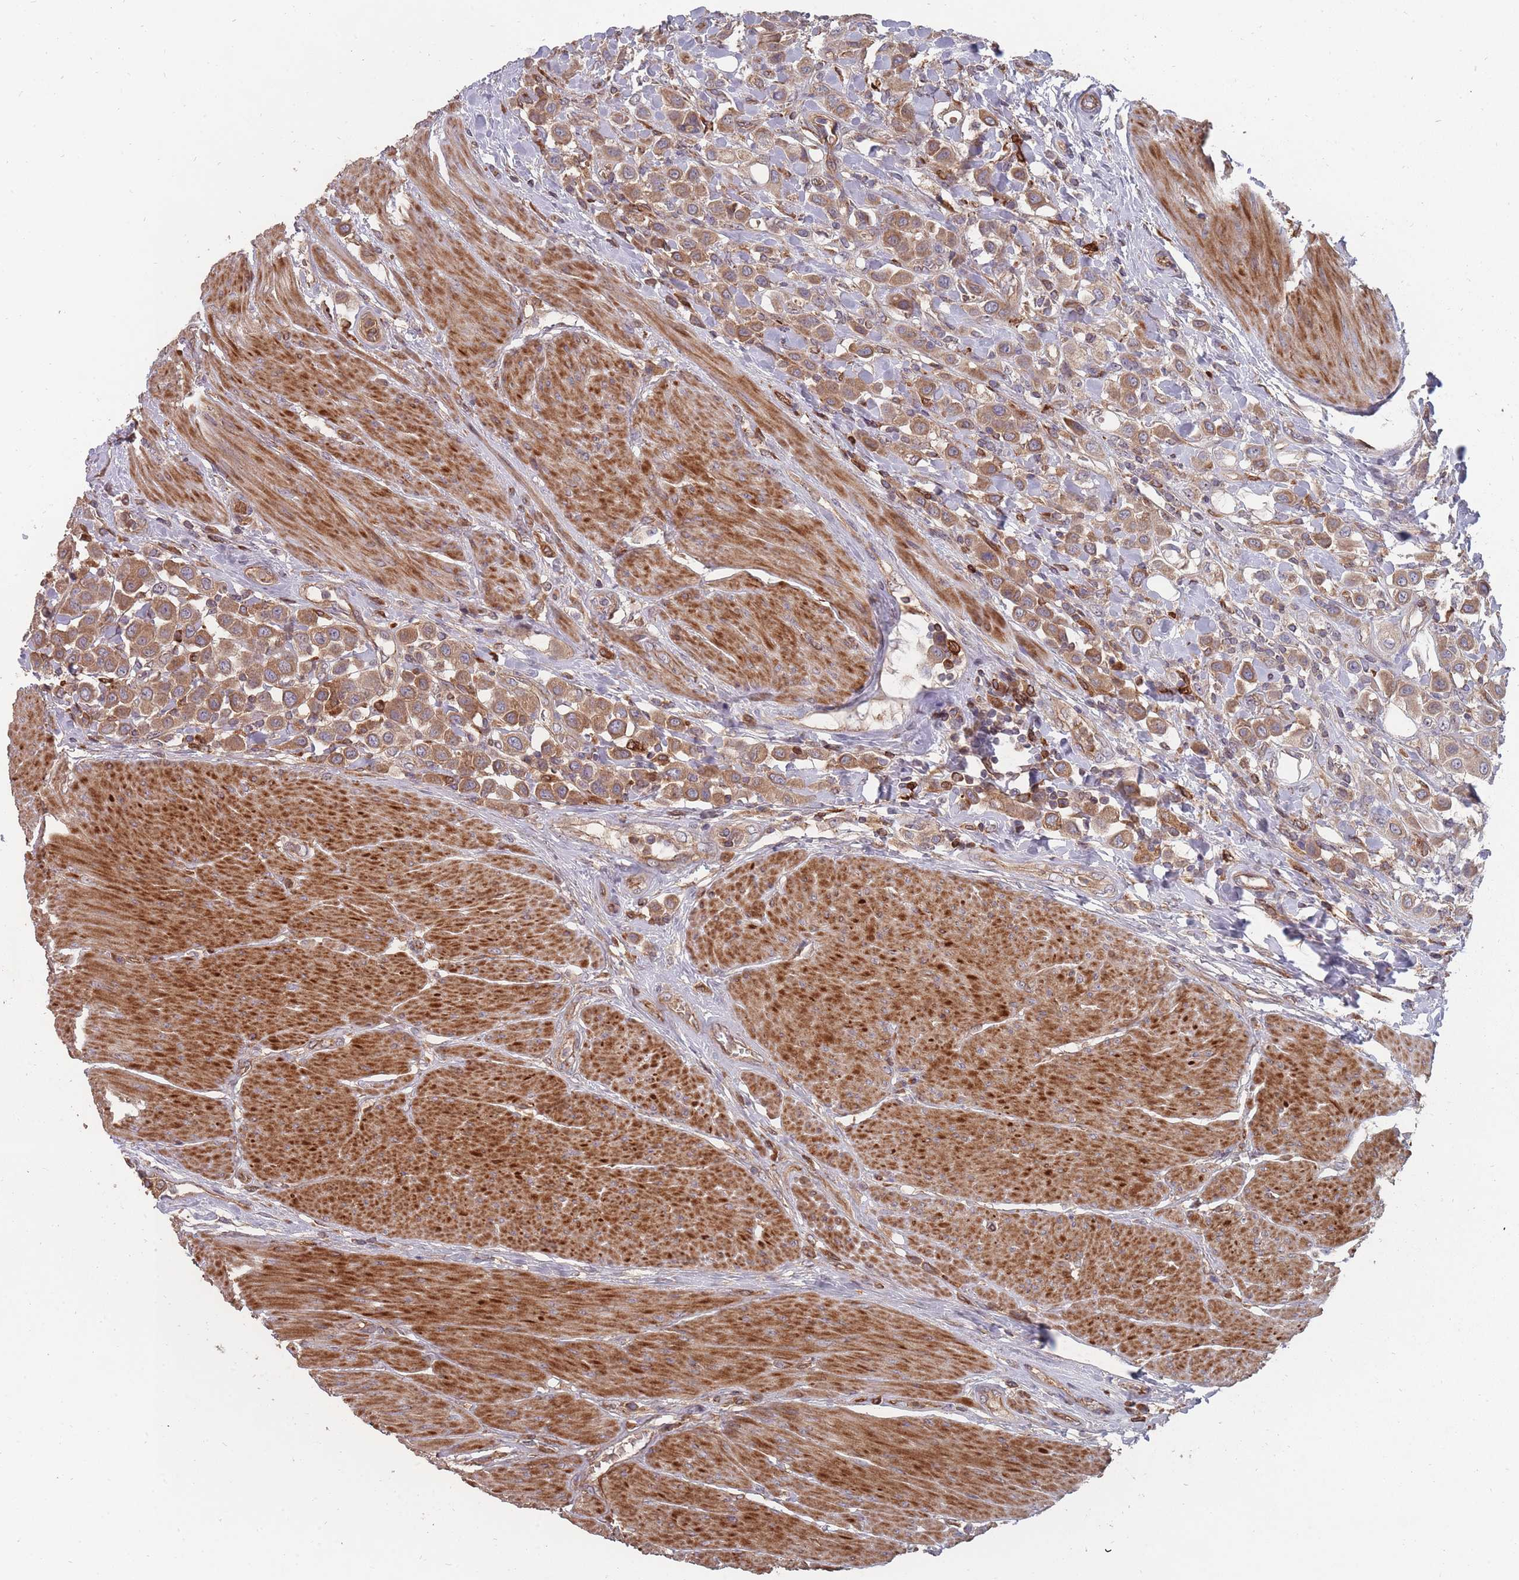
{"staining": {"intensity": "moderate", "quantity": ">75%", "location": "cytoplasmic/membranous"}, "tissue": "urothelial cancer", "cell_type": "Tumor cells", "image_type": "cancer", "snomed": [{"axis": "morphology", "description": "Urothelial carcinoma, High grade"}, {"axis": "topography", "description": "Urinary bladder"}], "caption": "Moderate cytoplasmic/membranous positivity for a protein is appreciated in about >75% of tumor cells of urothelial carcinoma (high-grade) using immunohistochemistry.", "gene": "THSD7B", "patient": {"sex": "male", "age": 50}}